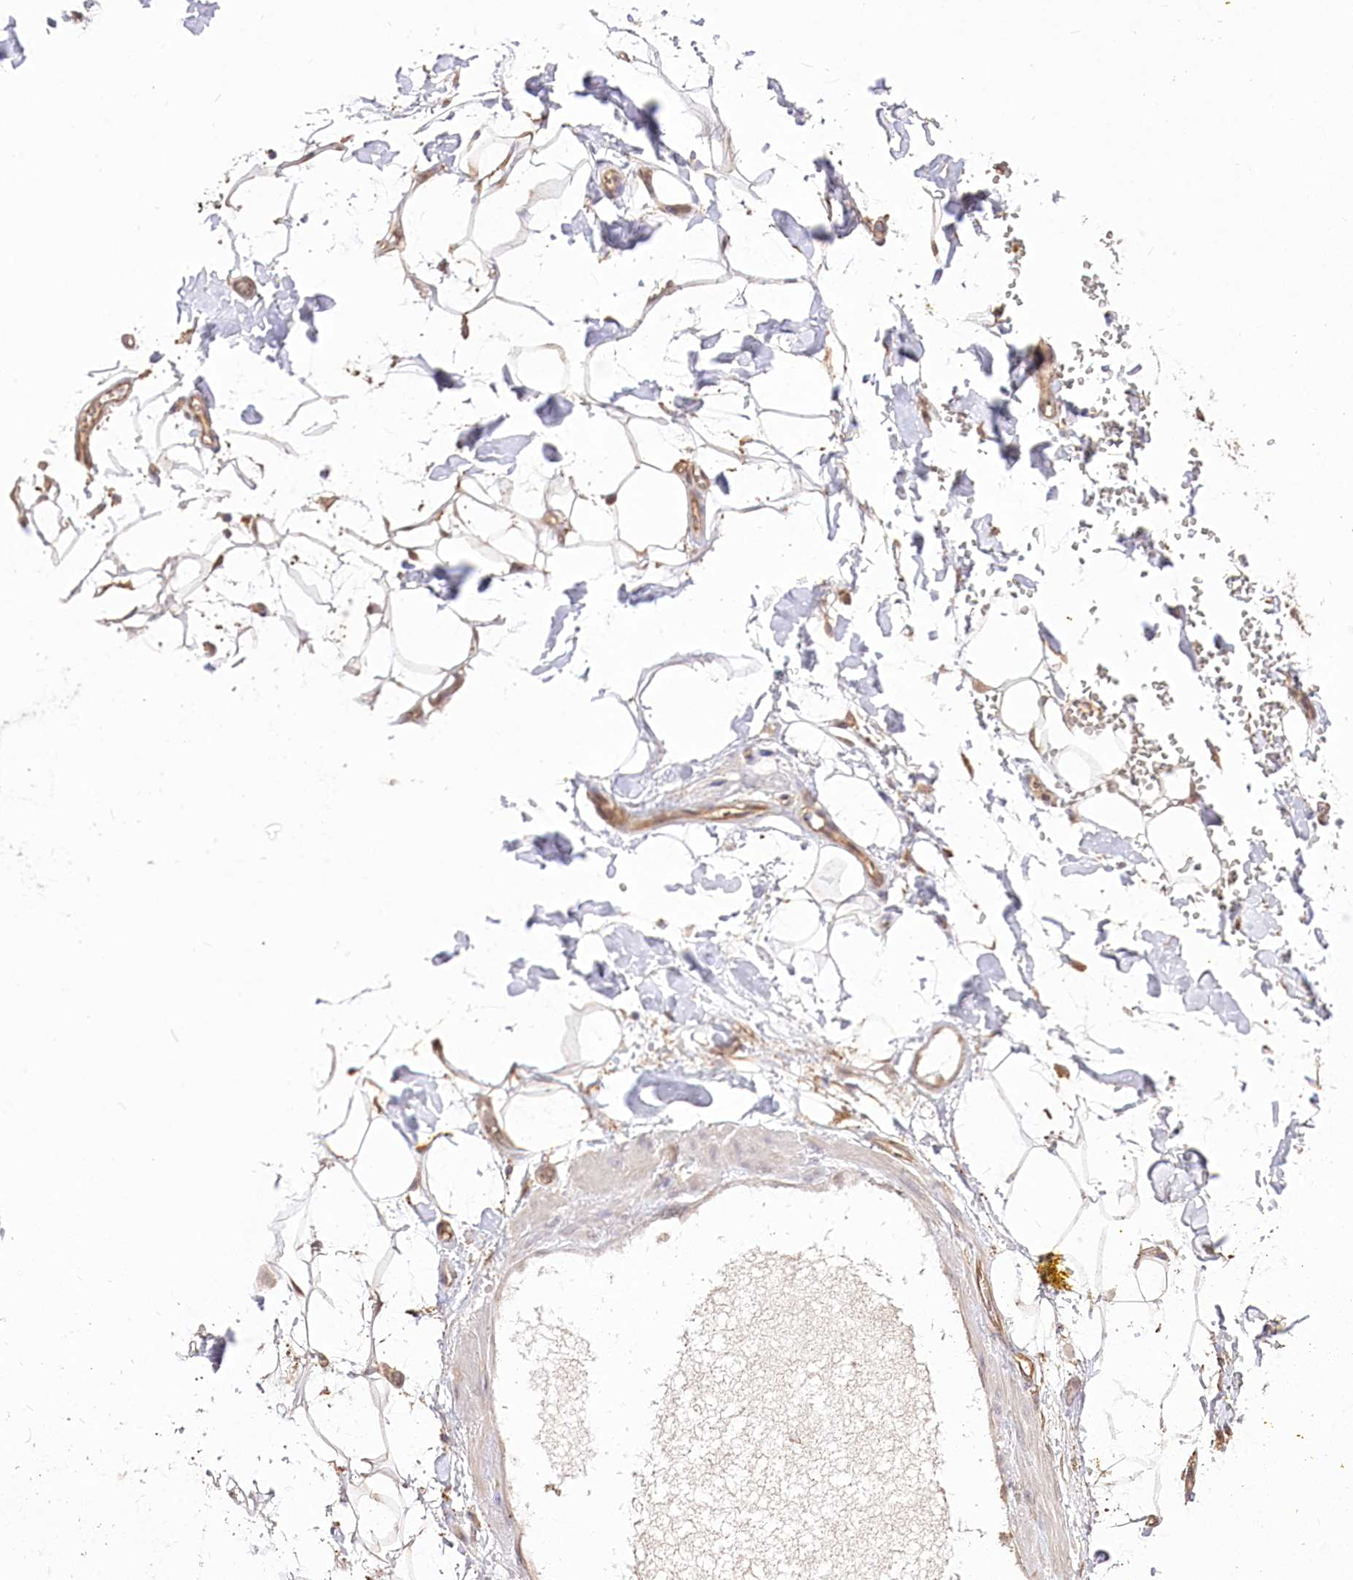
{"staining": {"intensity": "moderate", "quantity": "25%-75%", "location": "cytoplasmic/membranous,nuclear"}, "tissue": "adipose tissue", "cell_type": "Adipocytes", "image_type": "normal", "snomed": [{"axis": "morphology", "description": "Normal tissue, NOS"}, {"axis": "morphology", "description": "Adenocarcinoma, NOS"}, {"axis": "topography", "description": "Pancreas"}, {"axis": "topography", "description": "Peripheral nerve tissue"}], "caption": "Adipose tissue stained with a brown dye reveals moderate cytoplasmic/membranous,nuclear positive expression in approximately 25%-75% of adipocytes.", "gene": "R3HDM2", "patient": {"sex": "male", "age": 59}}